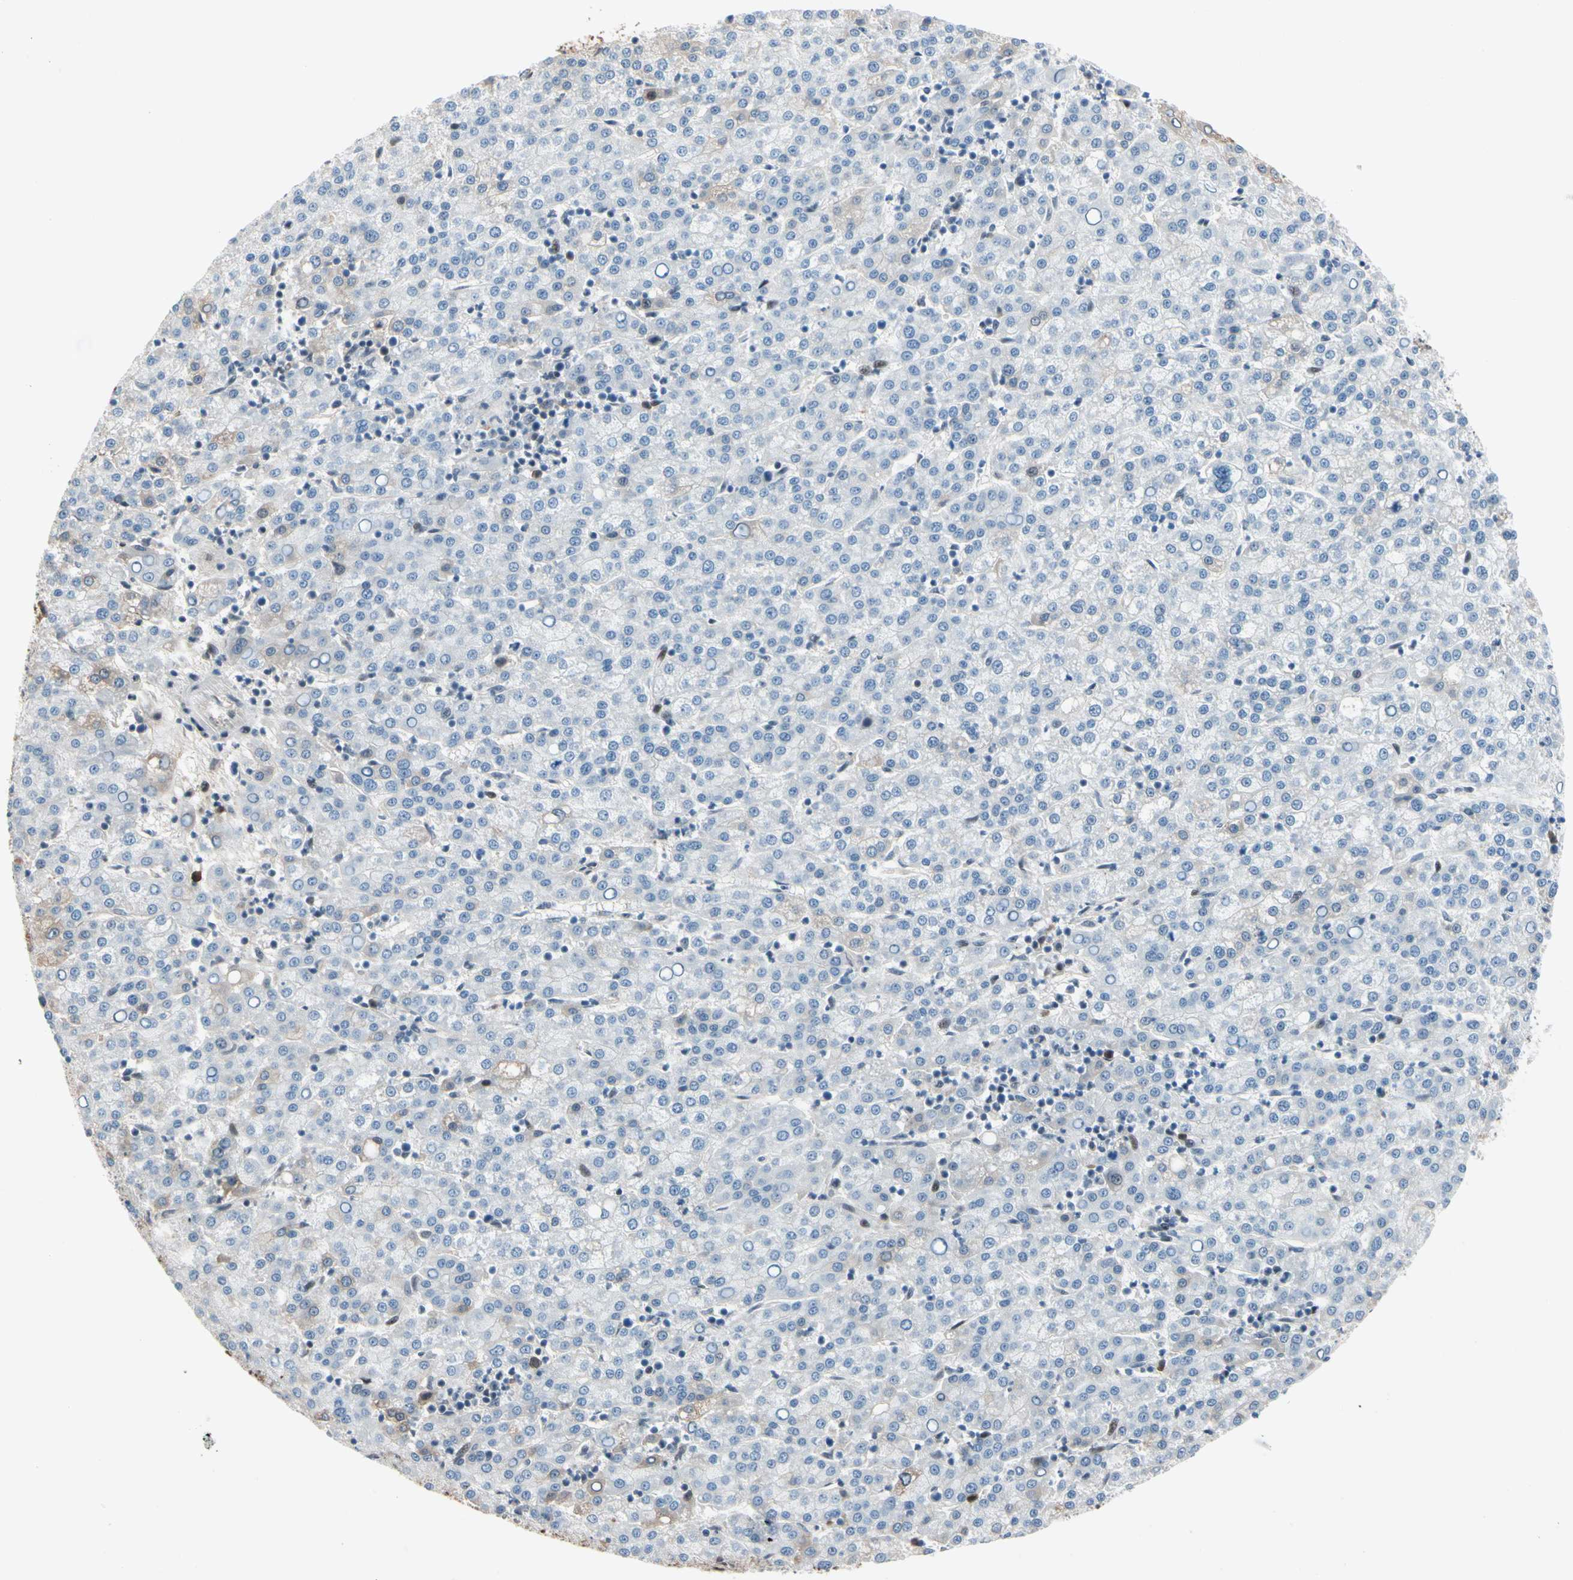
{"staining": {"intensity": "negative", "quantity": "none", "location": "none"}, "tissue": "liver cancer", "cell_type": "Tumor cells", "image_type": "cancer", "snomed": [{"axis": "morphology", "description": "Carcinoma, Hepatocellular, NOS"}, {"axis": "topography", "description": "Liver"}], "caption": "IHC of human liver cancer demonstrates no positivity in tumor cells.", "gene": "FOXO3", "patient": {"sex": "female", "age": 58}}